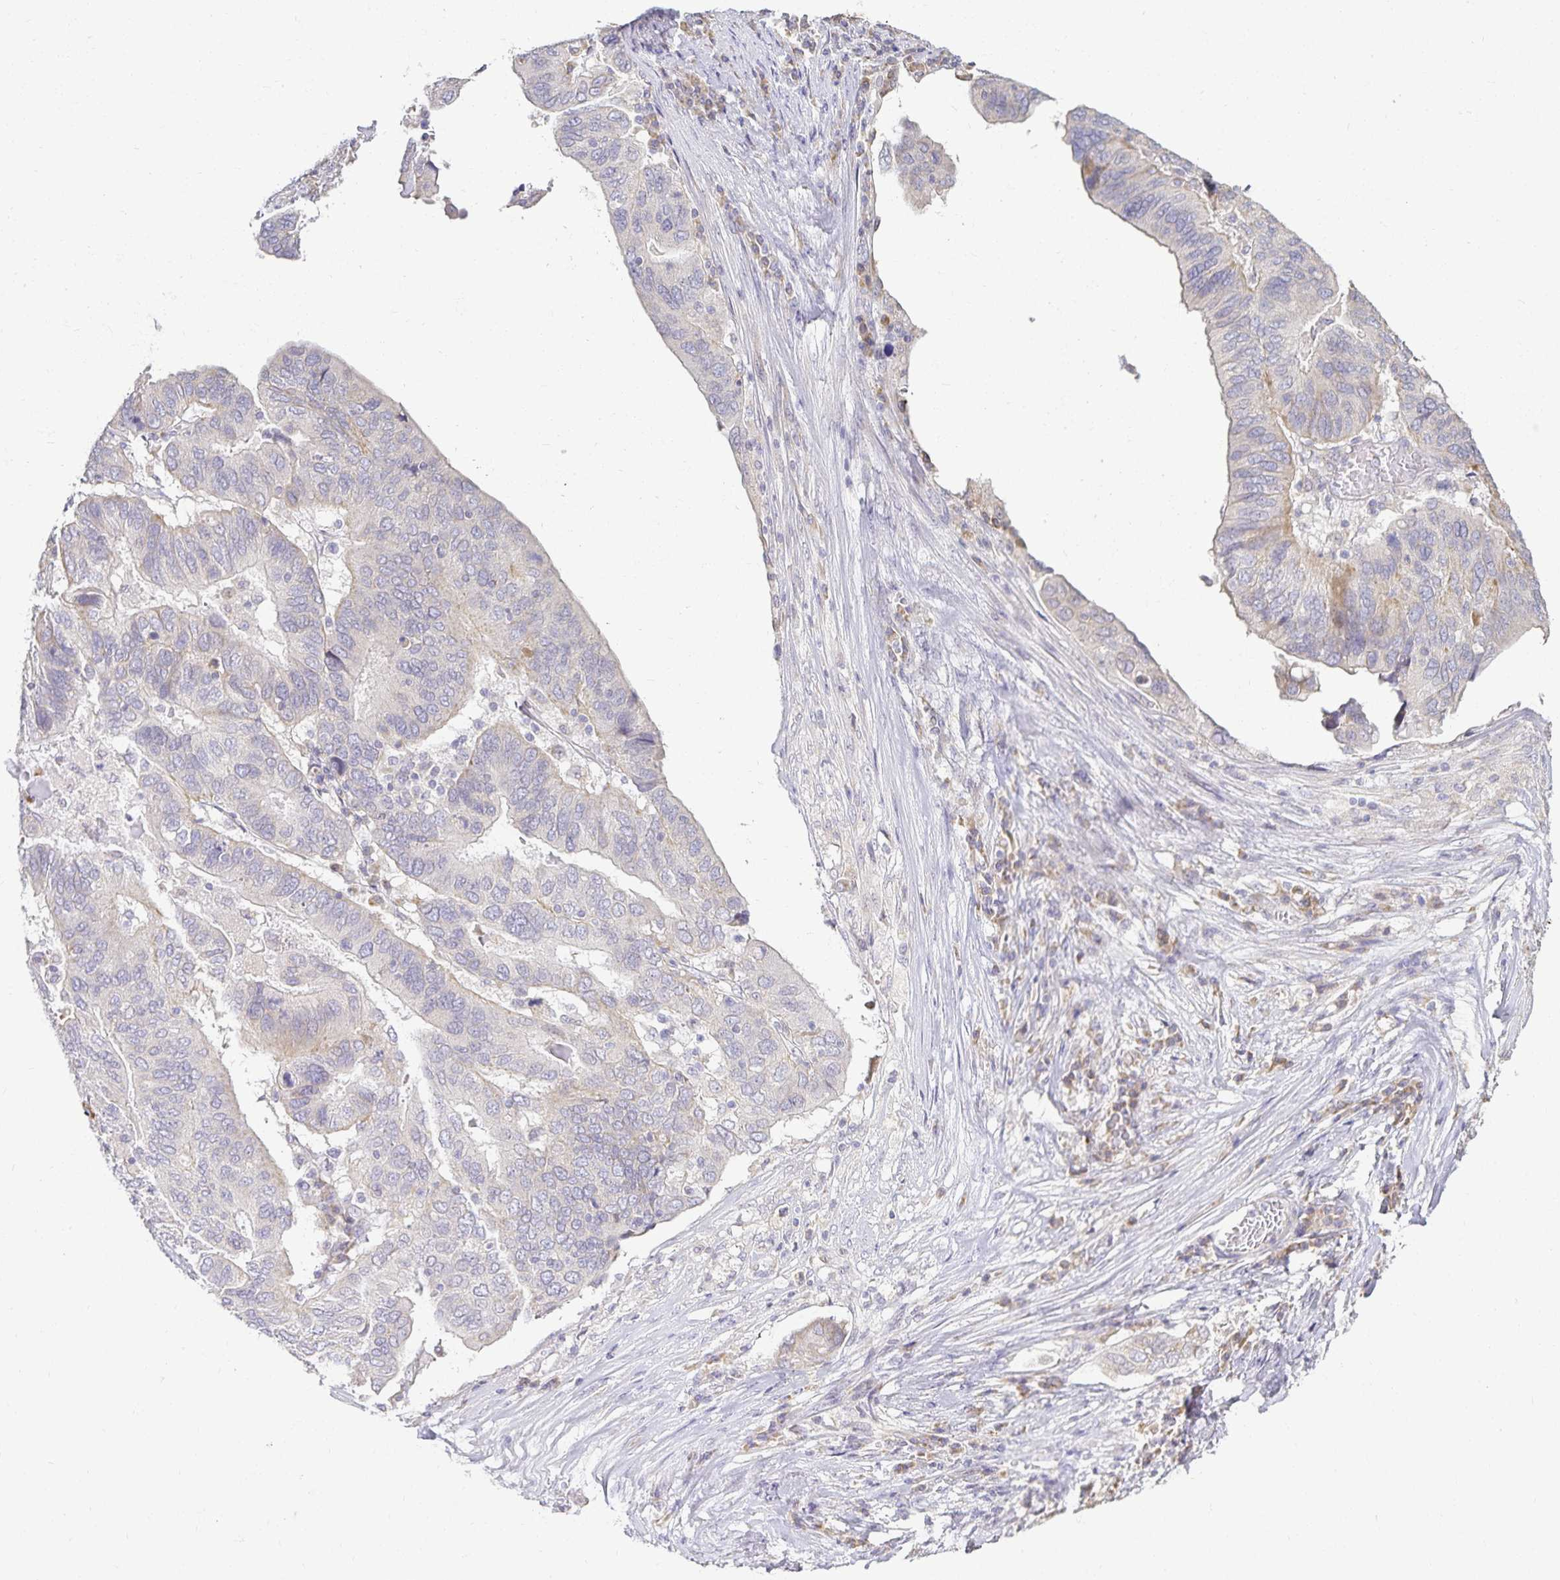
{"staining": {"intensity": "negative", "quantity": "none", "location": "none"}, "tissue": "ovarian cancer", "cell_type": "Tumor cells", "image_type": "cancer", "snomed": [{"axis": "morphology", "description": "Cystadenocarcinoma, serous, NOS"}, {"axis": "topography", "description": "Ovary"}], "caption": "IHC micrograph of human serous cystadenocarcinoma (ovarian) stained for a protein (brown), which exhibits no positivity in tumor cells.", "gene": "GP2", "patient": {"sex": "female", "age": 79}}